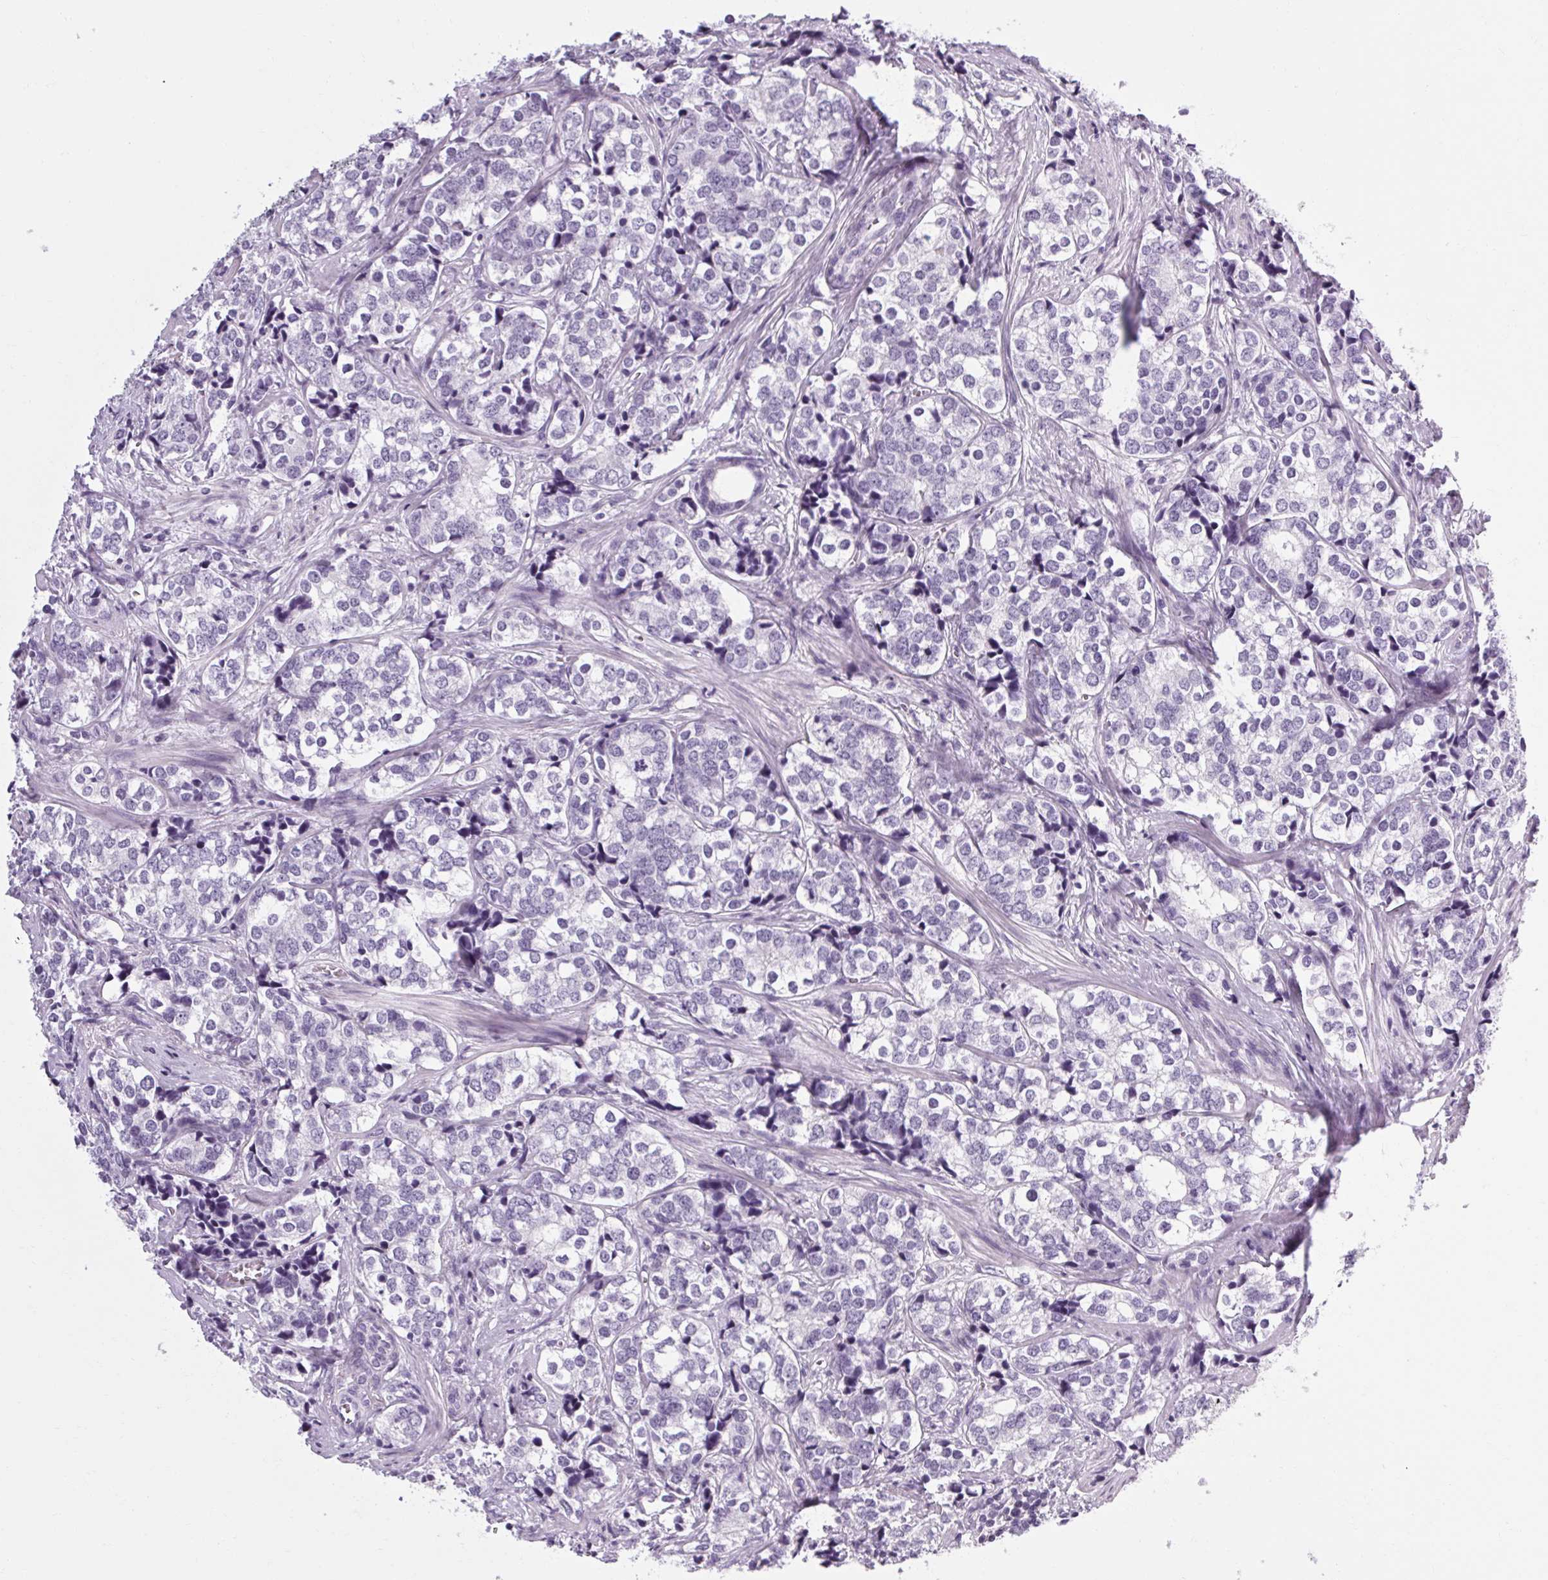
{"staining": {"intensity": "negative", "quantity": "none", "location": "none"}, "tissue": "prostate cancer", "cell_type": "Tumor cells", "image_type": "cancer", "snomed": [{"axis": "morphology", "description": "Adenocarcinoma, NOS"}, {"axis": "topography", "description": "Prostate and seminal vesicle, NOS"}], "caption": "High power microscopy image of an immunohistochemistry micrograph of prostate adenocarcinoma, revealing no significant expression in tumor cells. Brightfield microscopy of immunohistochemistry (IHC) stained with DAB (brown) and hematoxylin (blue), captured at high magnification.", "gene": "POMC", "patient": {"sex": "male", "age": 63}}